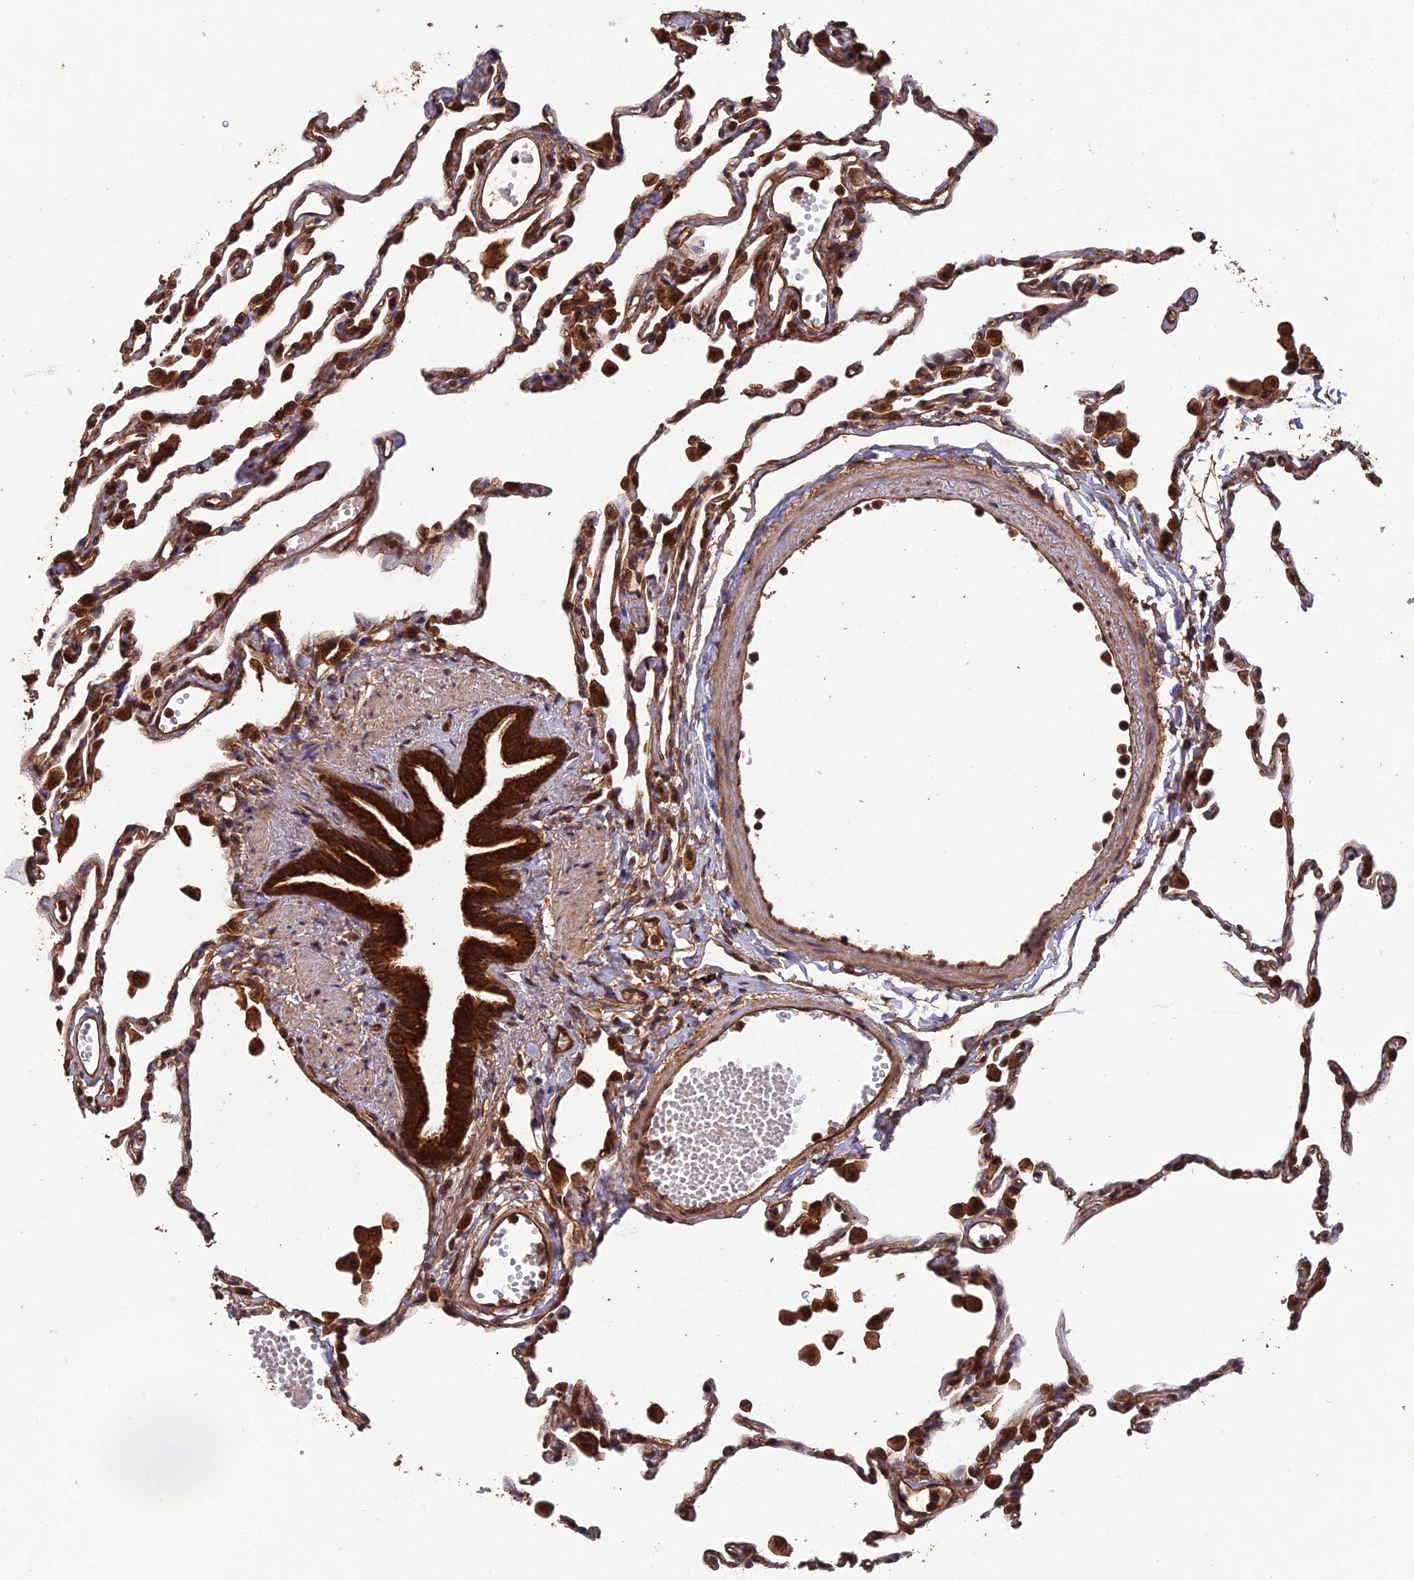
{"staining": {"intensity": "strong", "quantity": ">75%", "location": "cytoplasmic/membranous,nuclear"}, "tissue": "lung", "cell_type": "Alveolar cells", "image_type": "normal", "snomed": [{"axis": "morphology", "description": "Normal tissue, NOS"}, {"axis": "topography", "description": "Lung"}], "caption": "This histopathology image exhibits immunohistochemistry (IHC) staining of normal human lung, with high strong cytoplasmic/membranous,nuclear staining in approximately >75% of alveolar cells.", "gene": "RALGAPA2", "patient": {"sex": "female", "age": 49}}